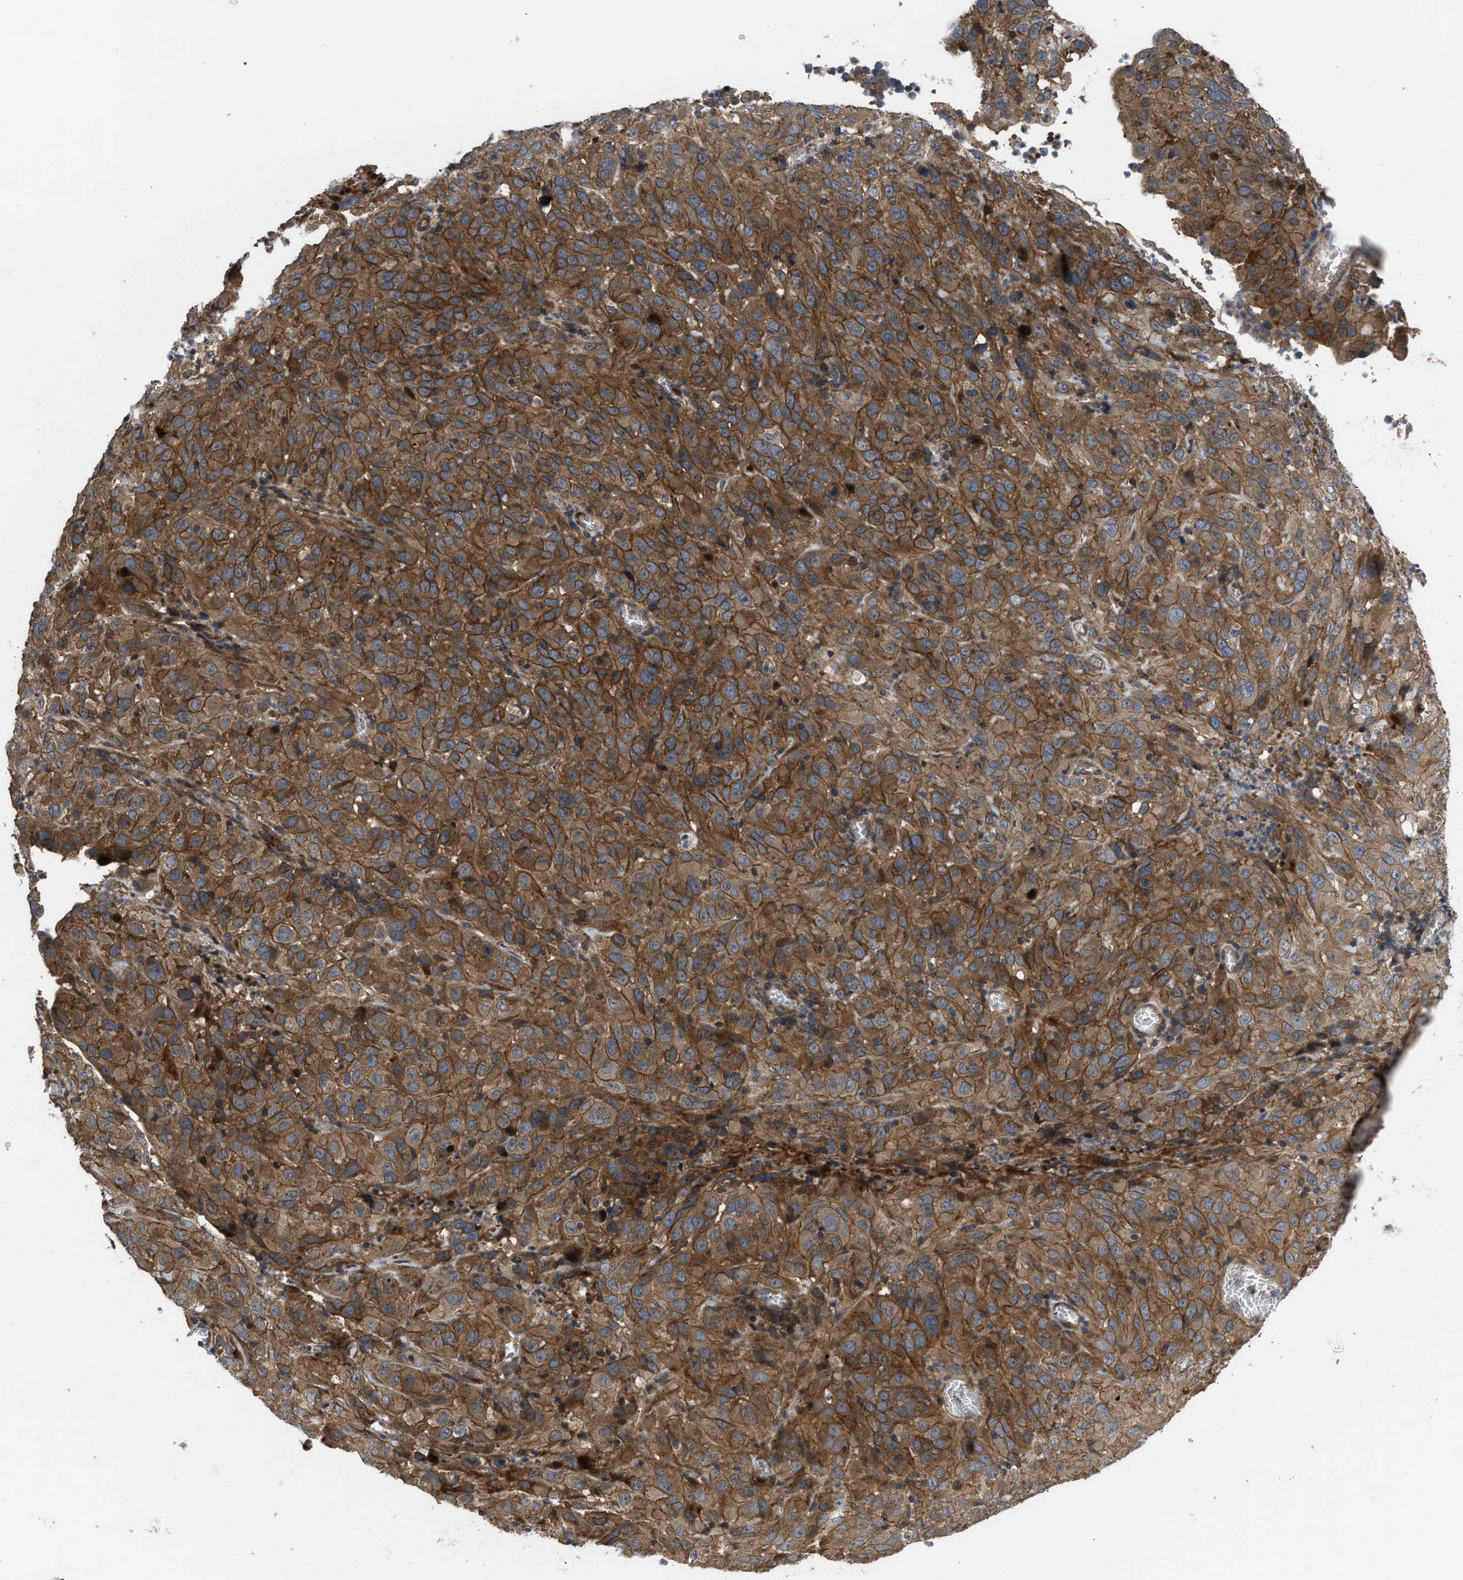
{"staining": {"intensity": "moderate", "quantity": ">75%", "location": "cytoplasmic/membranous"}, "tissue": "cervical cancer", "cell_type": "Tumor cells", "image_type": "cancer", "snomed": [{"axis": "morphology", "description": "Squamous cell carcinoma, NOS"}, {"axis": "topography", "description": "Cervix"}], "caption": "High-magnification brightfield microscopy of cervical cancer (squamous cell carcinoma) stained with DAB (brown) and counterstained with hematoxylin (blue). tumor cells exhibit moderate cytoplasmic/membranous staining is present in about>75% of cells. The staining is performed using DAB brown chromogen to label protein expression. The nuclei are counter-stained blue using hematoxylin.", "gene": "CNNM3", "patient": {"sex": "female", "age": 32}}